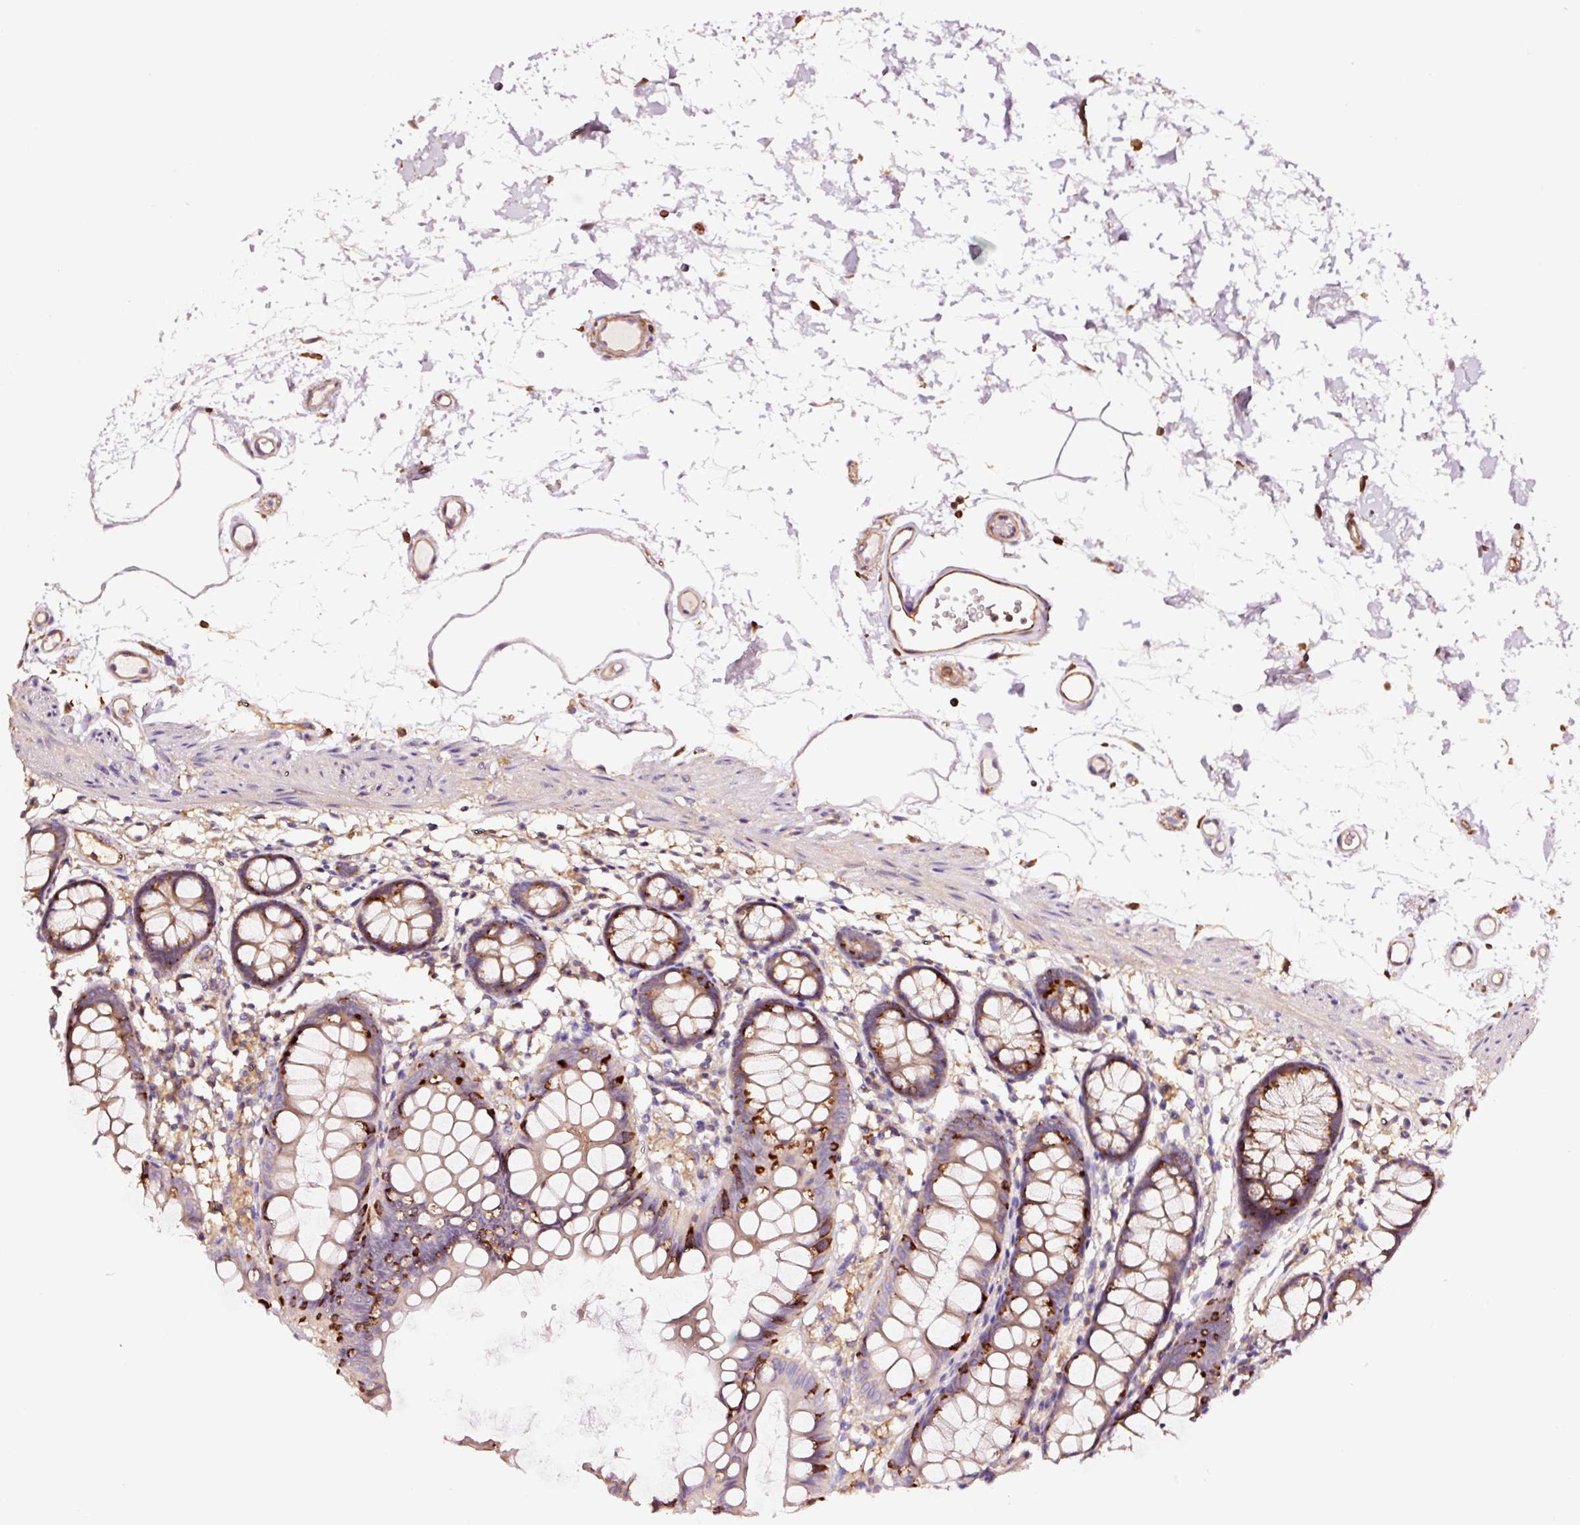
{"staining": {"intensity": "weak", "quantity": ">75%", "location": "cytoplasmic/membranous"}, "tissue": "colon", "cell_type": "Endothelial cells", "image_type": "normal", "snomed": [{"axis": "morphology", "description": "Normal tissue, NOS"}, {"axis": "topography", "description": "Colon"}], "caption": "IHC histopathology image of unremarkable human colon stained for a protein (brown), which displays low levels of weak cytoplasmic/membranous staining in approximately >75% of endothelial cells.", "gene": "METAP1", "patient": {"sex": "female", "age": 84}}